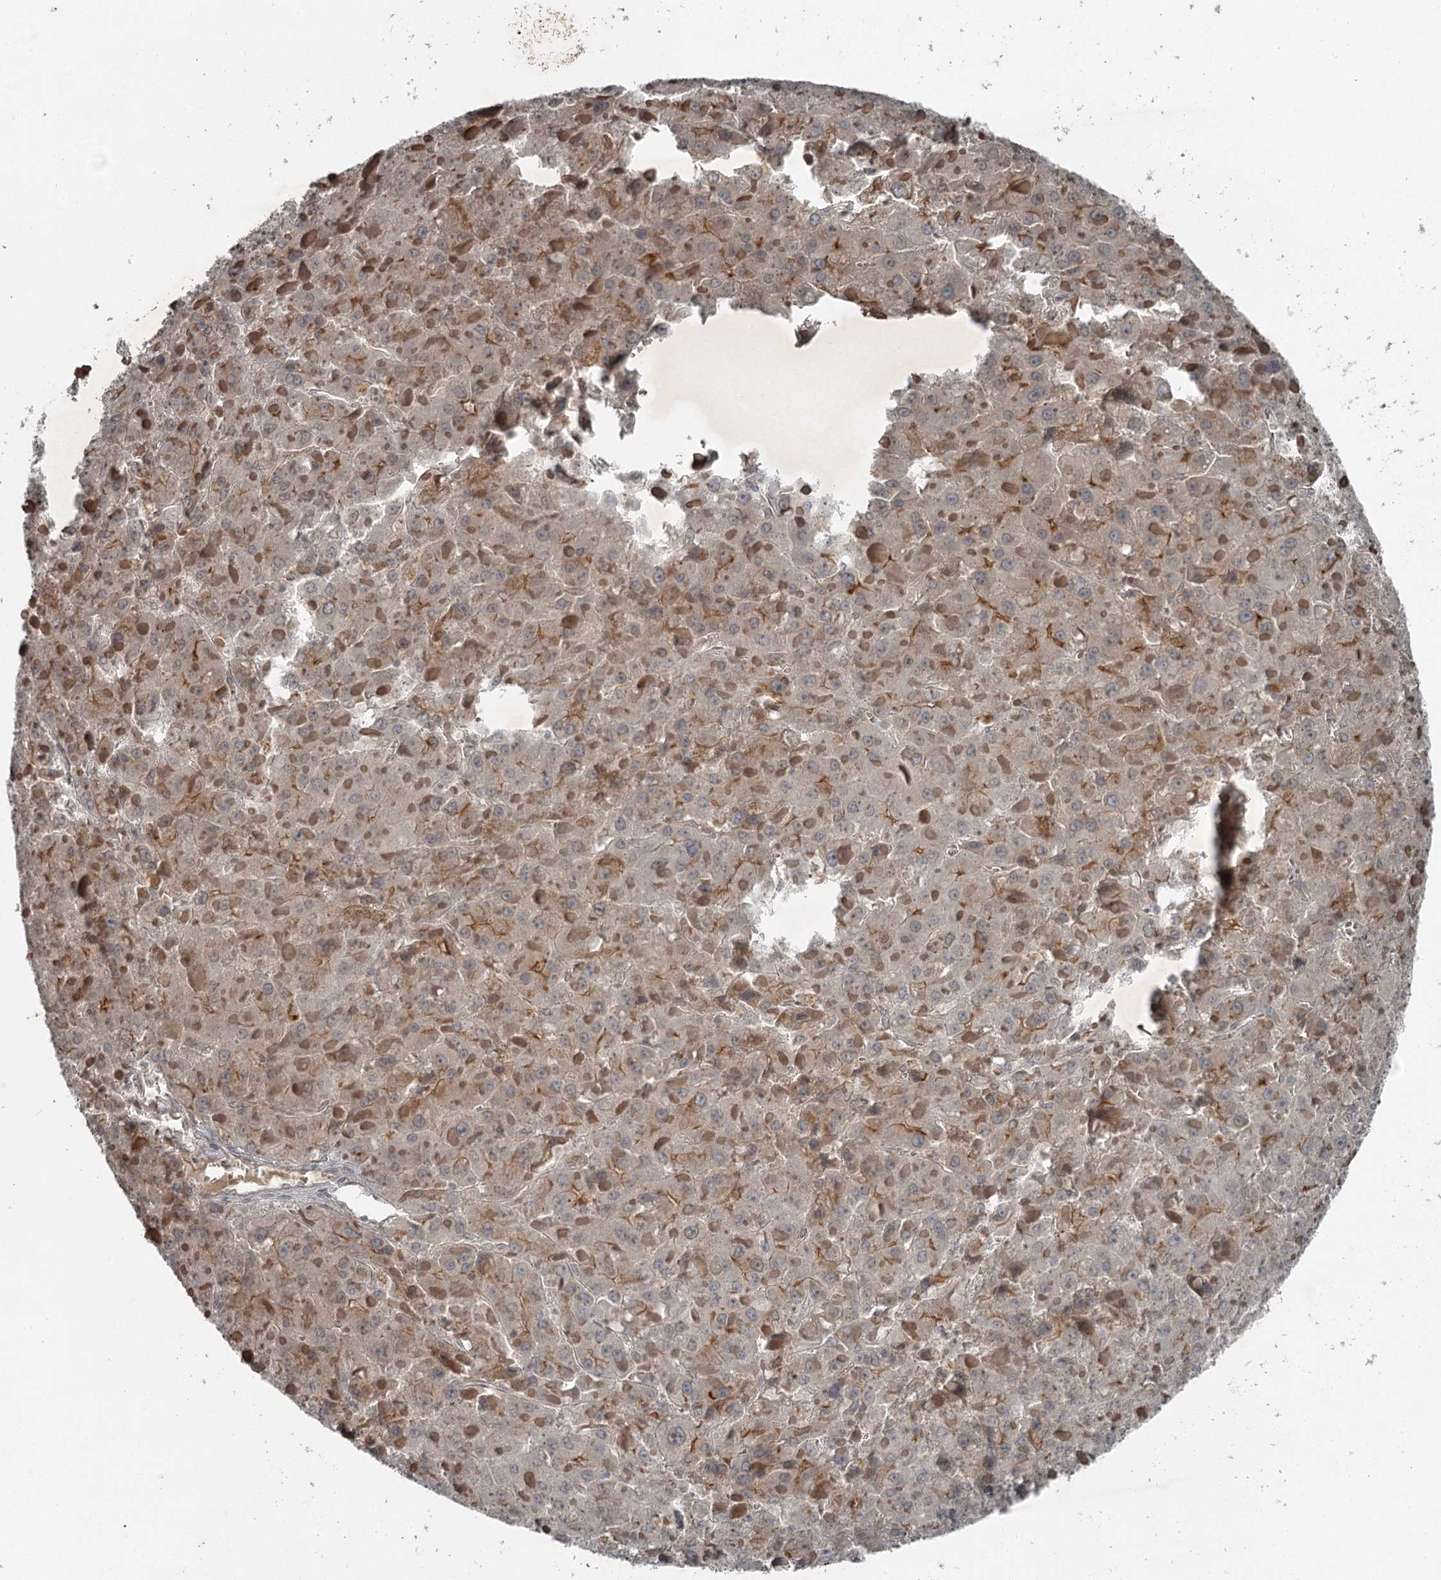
{"staining": {"intensity": "moderate", "quantity": "<25%", "location": "cytoplasmic/membranous"}, "tissue": "liver cancer", "cell_type": "Tumor cells", "image_type": "cancer", "snomed": [{"axis": "morphology", "description": "Carcinoma, Hepatocellular, NOS"}, {"axis": "topography", "description": "Liver"}], "caption": "Immunohistochemical staining of human hepatocellular carcinoma (liver) displays moderate cytoplasmic/membranous protein positivity in approximately <25% of tumor cells. Ihc stains the protein in brown and the nuclei are stained blue.", "gene": "SLC39A8", "patient": {"sex": "female", "age": 73}}